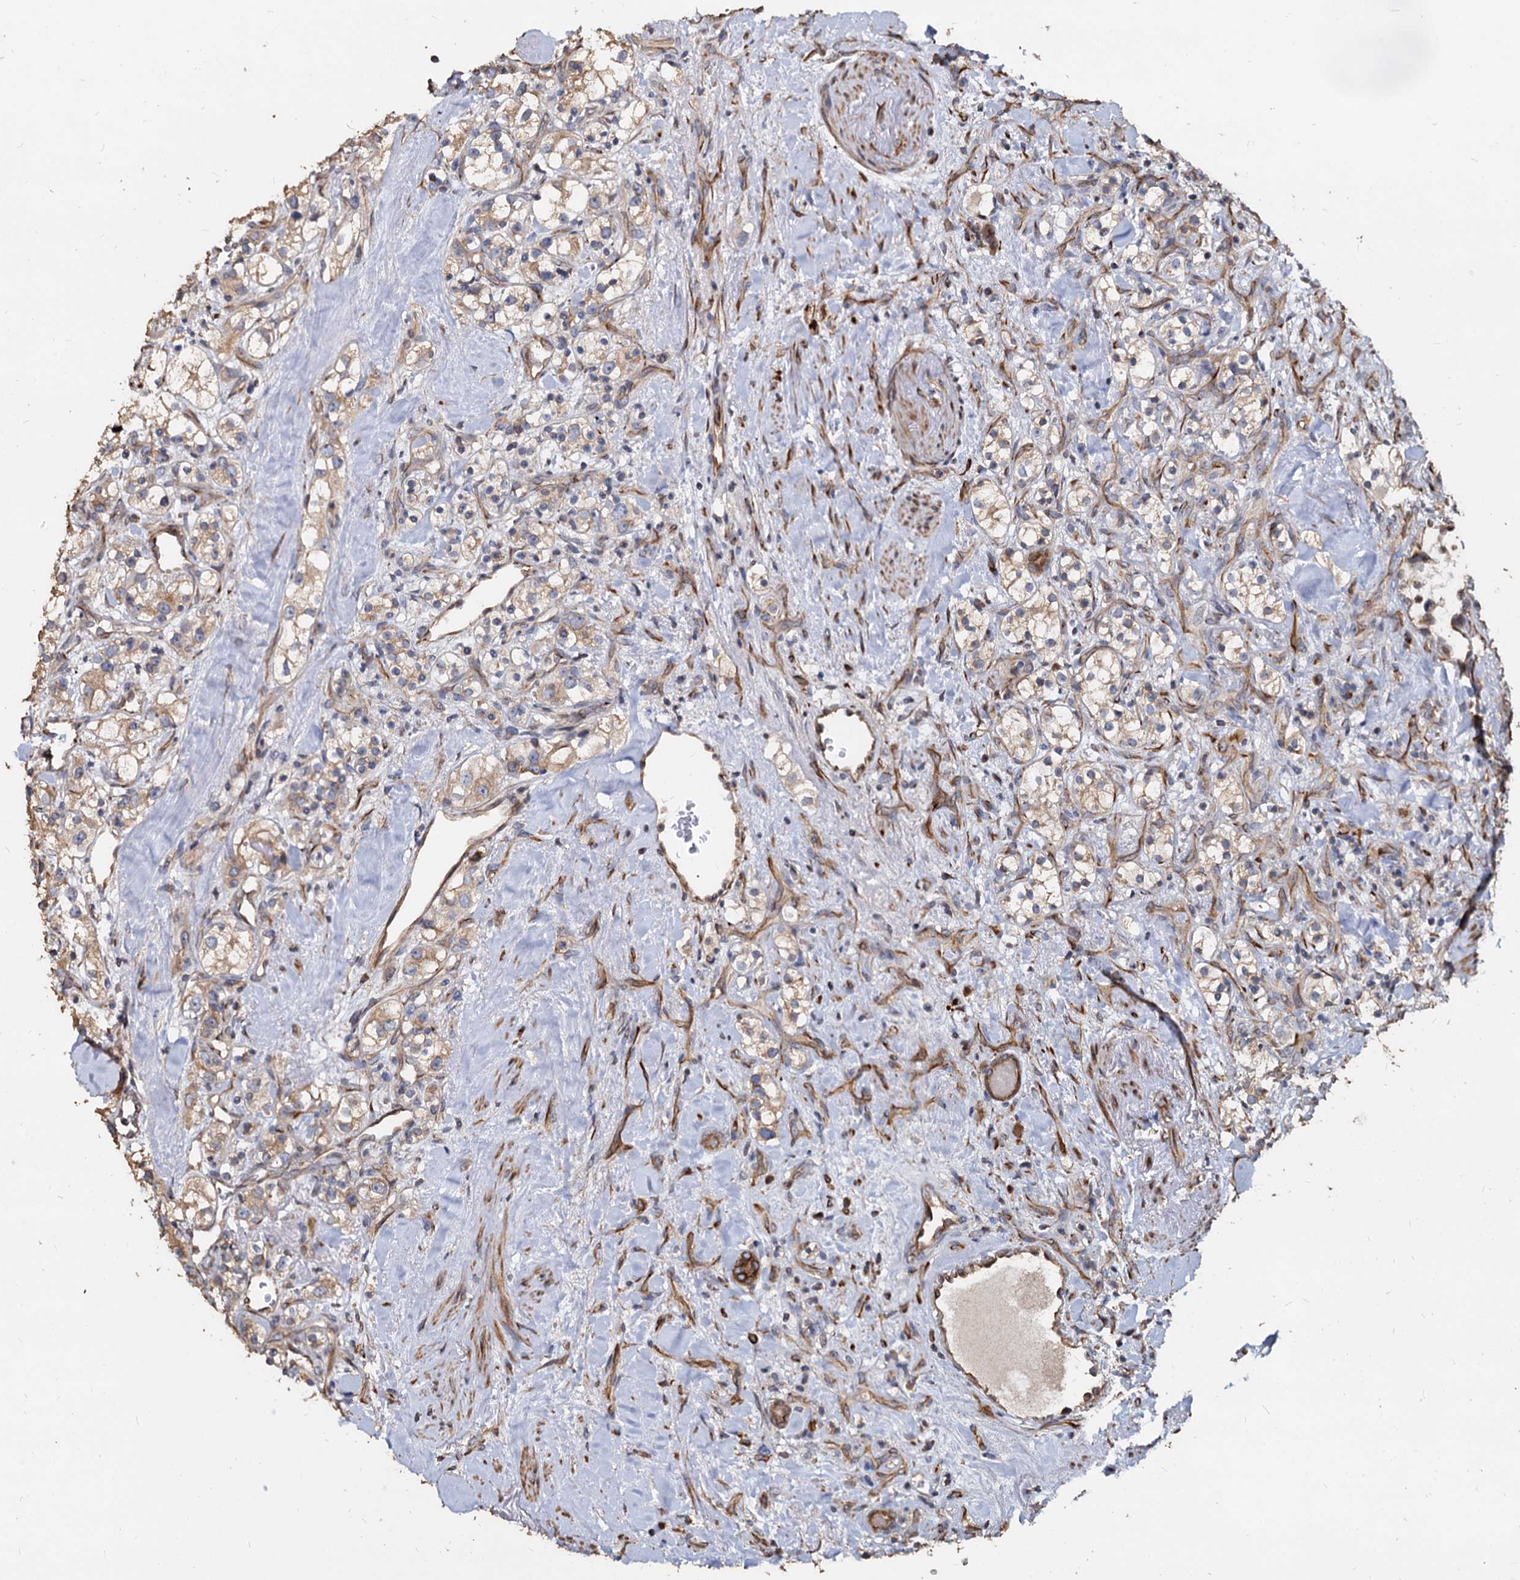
{"staining": {"intensity": "weak", "quantity": "25%-75%", "location": "cytoplasmic/membranous"}, "tissue": "renal cancer", "cell_type": "Tumor cells", "image_type": "cancer", "snomed": [{"axis": "morphology", "description": "Adenocarcinoma, NOS"}, {"axis": "topography", "description": "Kidney"}], "caption": "The image displays immunohistochemical staining of renal cancer. There is weak cytoplasmic/membranous staining is appreciated in approximately 25%-75% of tumor cells. Using DAB (brown) and hematoxylin (blue) stains, captured at high magnification using brightfield microscopy.", "gene": "DEPDC4", "patient": {"sex": "male", "age": 77}}